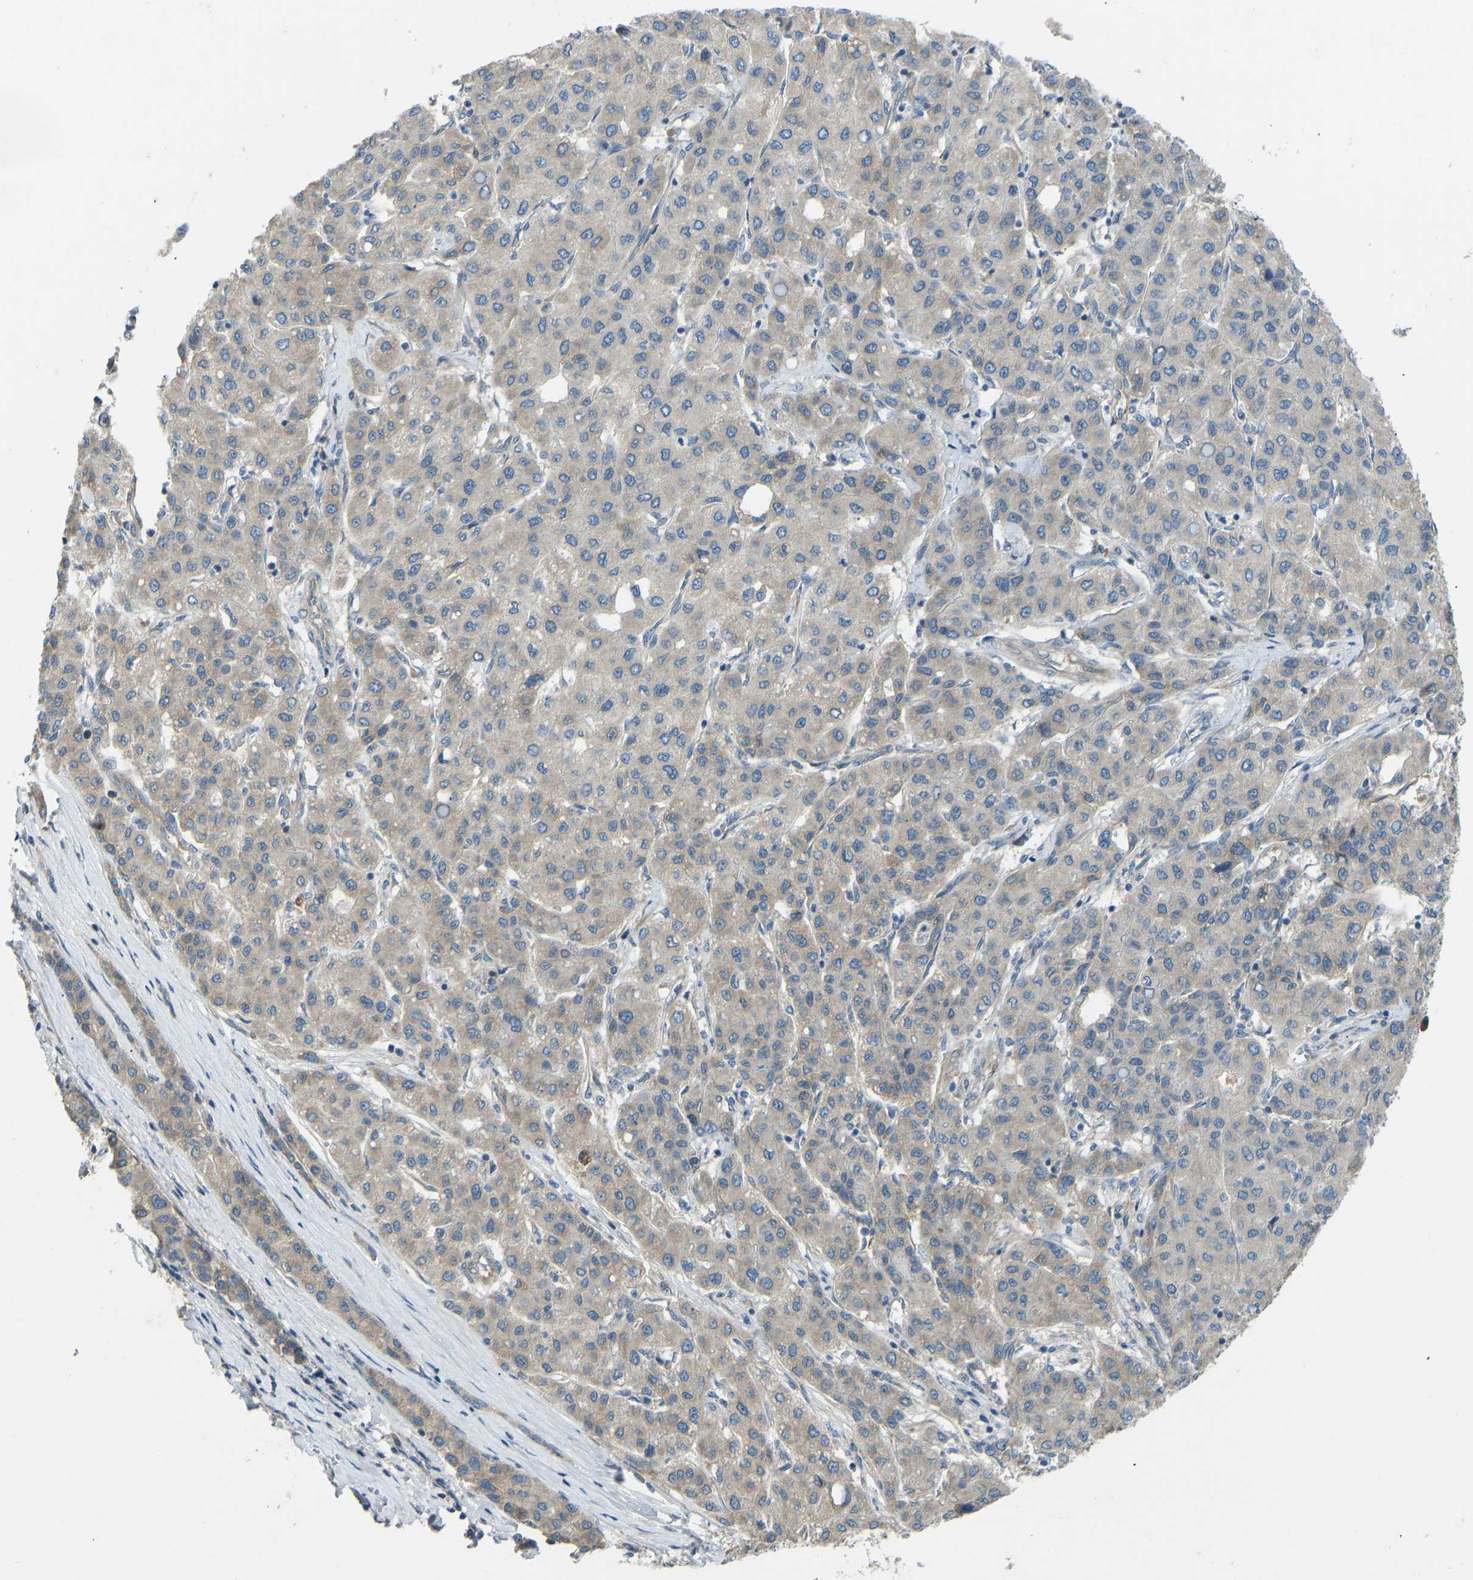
{"staining": {"intensity": "weak", "quantity": ">75%", "location": "cytoplasmic/membranous"}, "tissue": "liver cancer", "cell_type": "Tumor cells", "image_type": "cancer", "snomed": [{"axis": "morphology", "description": "Carcinoma, Hepatocellular, NOS"}, {"axis": "topography", "description": "Liver"}], "caption": "IHC of human hepatocellular carcinoma (liver) demonstrates low levels of weak cytoplasmic/membranous staining in about >75% of tumor cells.", "gene": "STAU2", "patient": {"sex": "male", "age": 65}}